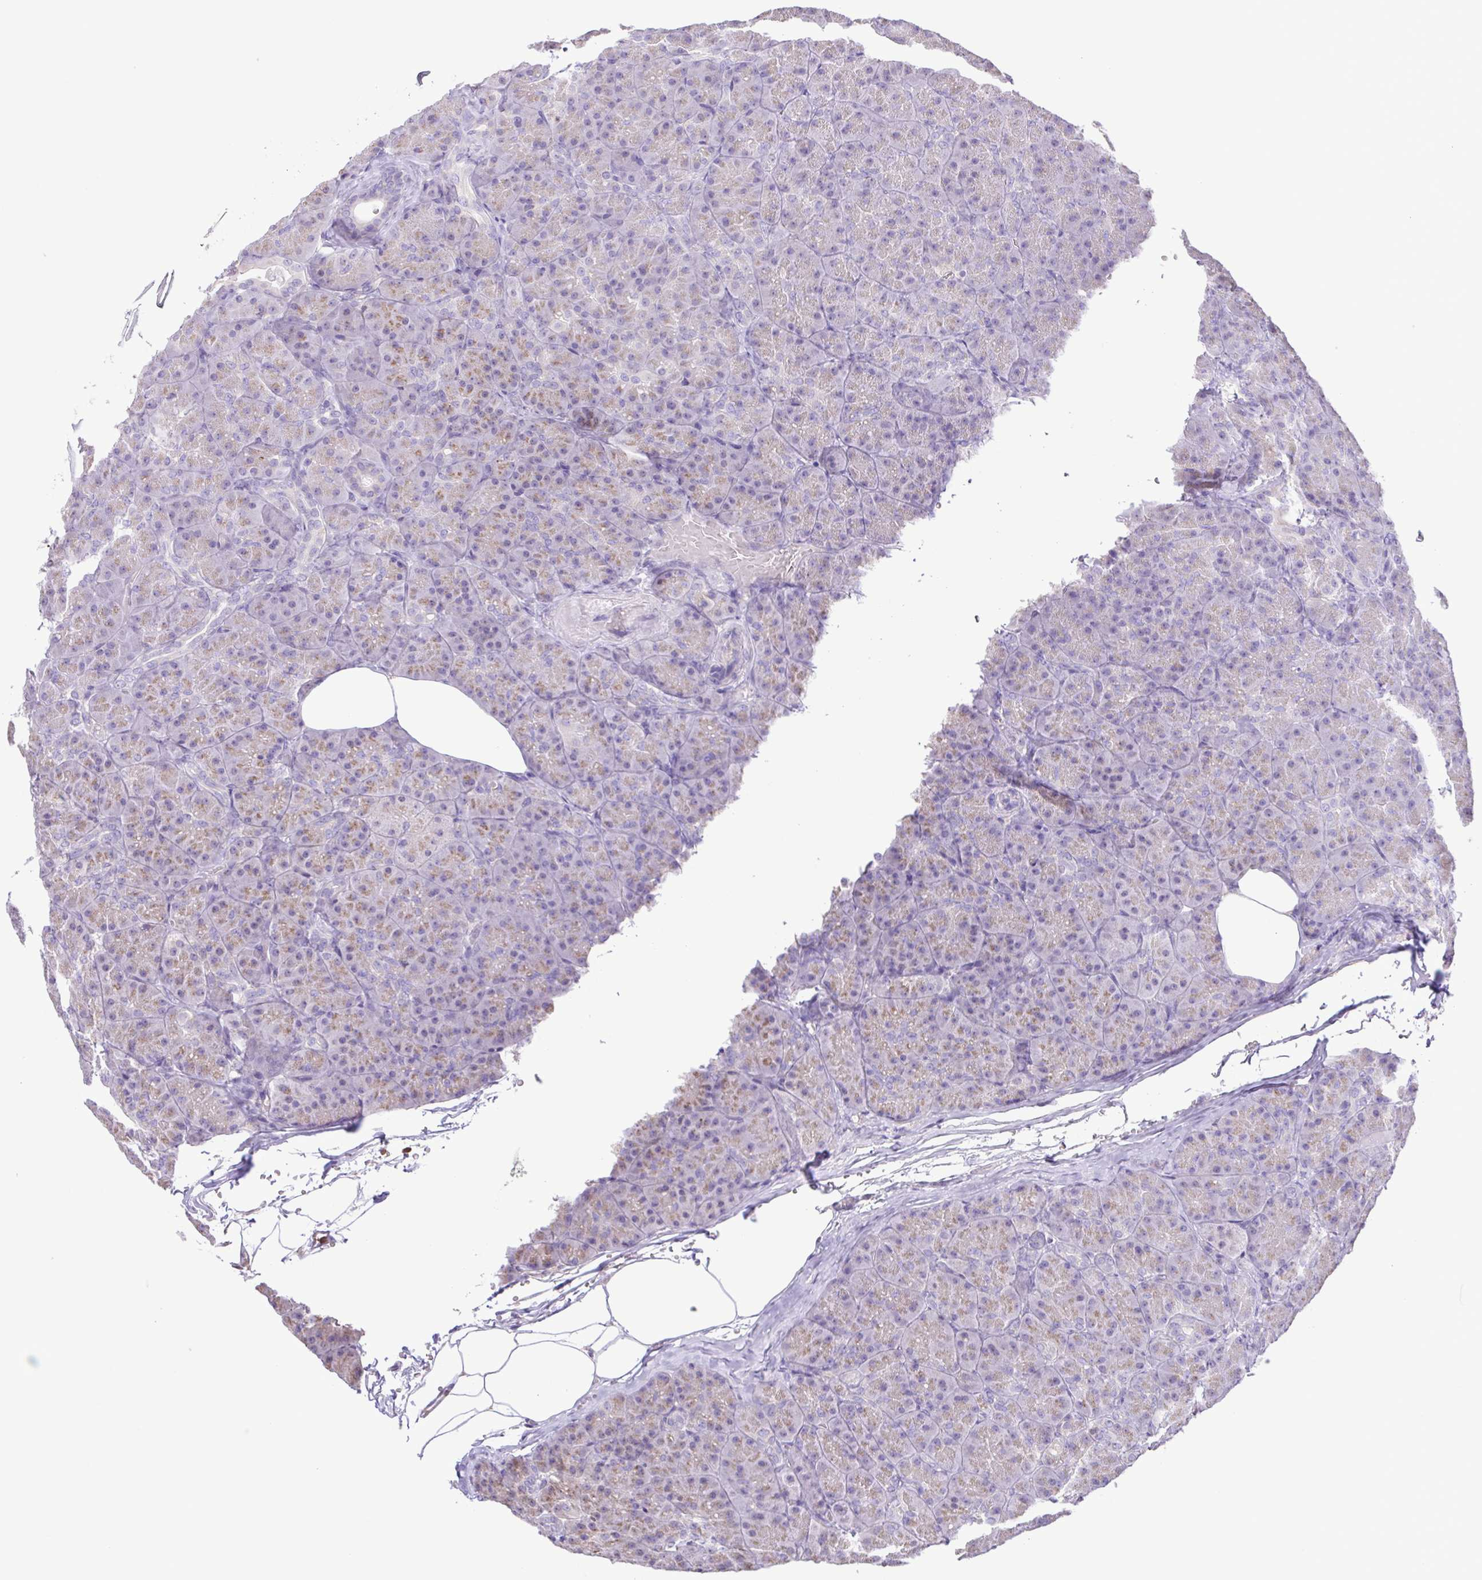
{"staining": {"intensity": "weak", "quantity": "25%-75%", "location": "cytoplasmic/membranous"}, "tissue": "pancreas", "cell_type": "Exocrine glandular cells", "image_type": "normal", "snomed": [{"axis": "morphology", "description": "Normal tissue, NOS"}, {"axis": "topography", "description": "Pancreas"}], "caption": "DAB (3,3'-diaminobenzidine) immunohistochemical staining of benign human pancreas exhibits weak cytoplasmic/membranous protein staining in approximately 25%-75% of exocrine glandular cells. (Stains: DAB (3,3'-diaminobenzidine) in brown, nuclei in blue, Microscopy: brightfield microscopy at high magnification).", "gene": "CYP17A1", "patient": {"sex": "male", "age": 57}}